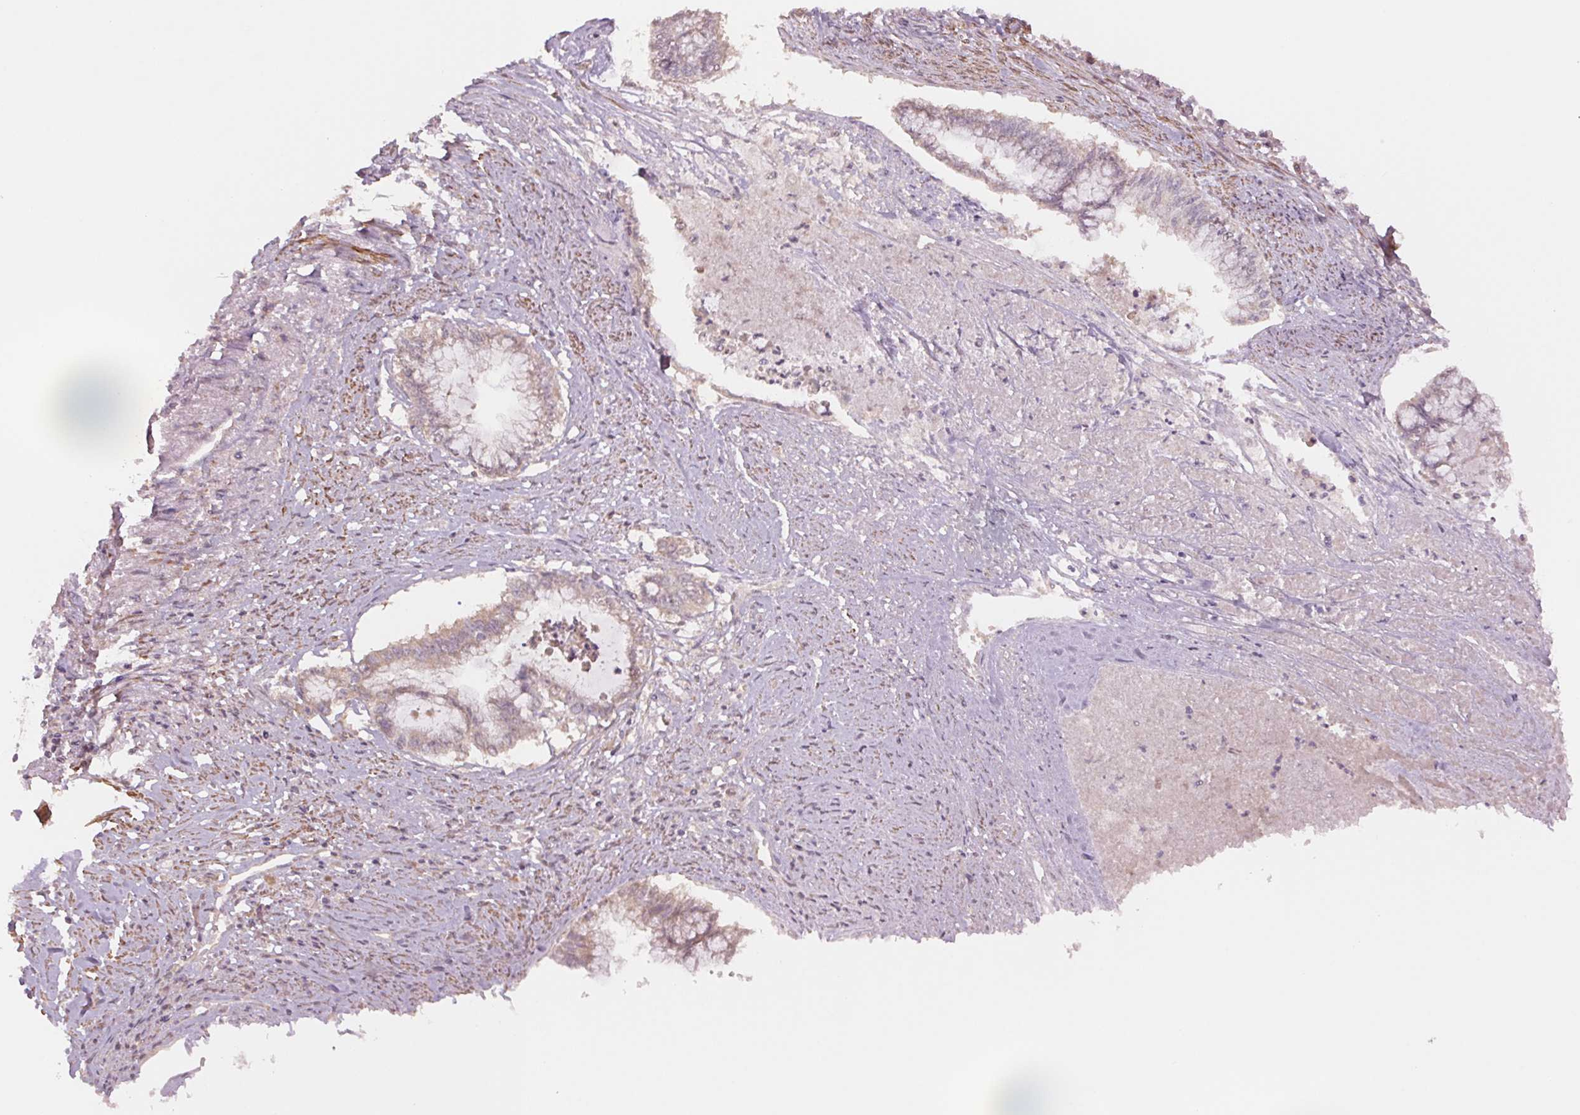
{"staining": {"intensity": "weak", "quantity": "25%-75%", "location": "cytoplasmic/membranous"}, "tissue": "endometrial cancer", "cell_type": "Tumor cells", "image_type": "cancer", "snomed": [{"axis": "morphology", "description": "Adenocarcinoma, NOS"}, {"axis": "topography", "description": "Endometrium"}], "caption": "High-magnification brightfield microscopy of endometrial cancer stained with DAB (brown) and counterstained with hematoxylin (blue). tumor cells exhibit weak cytoplasmic/membranous staining is present in about25%-75% of cells.", "gene": "PPIA", "patient": {"sex": "female", "age": 79}}